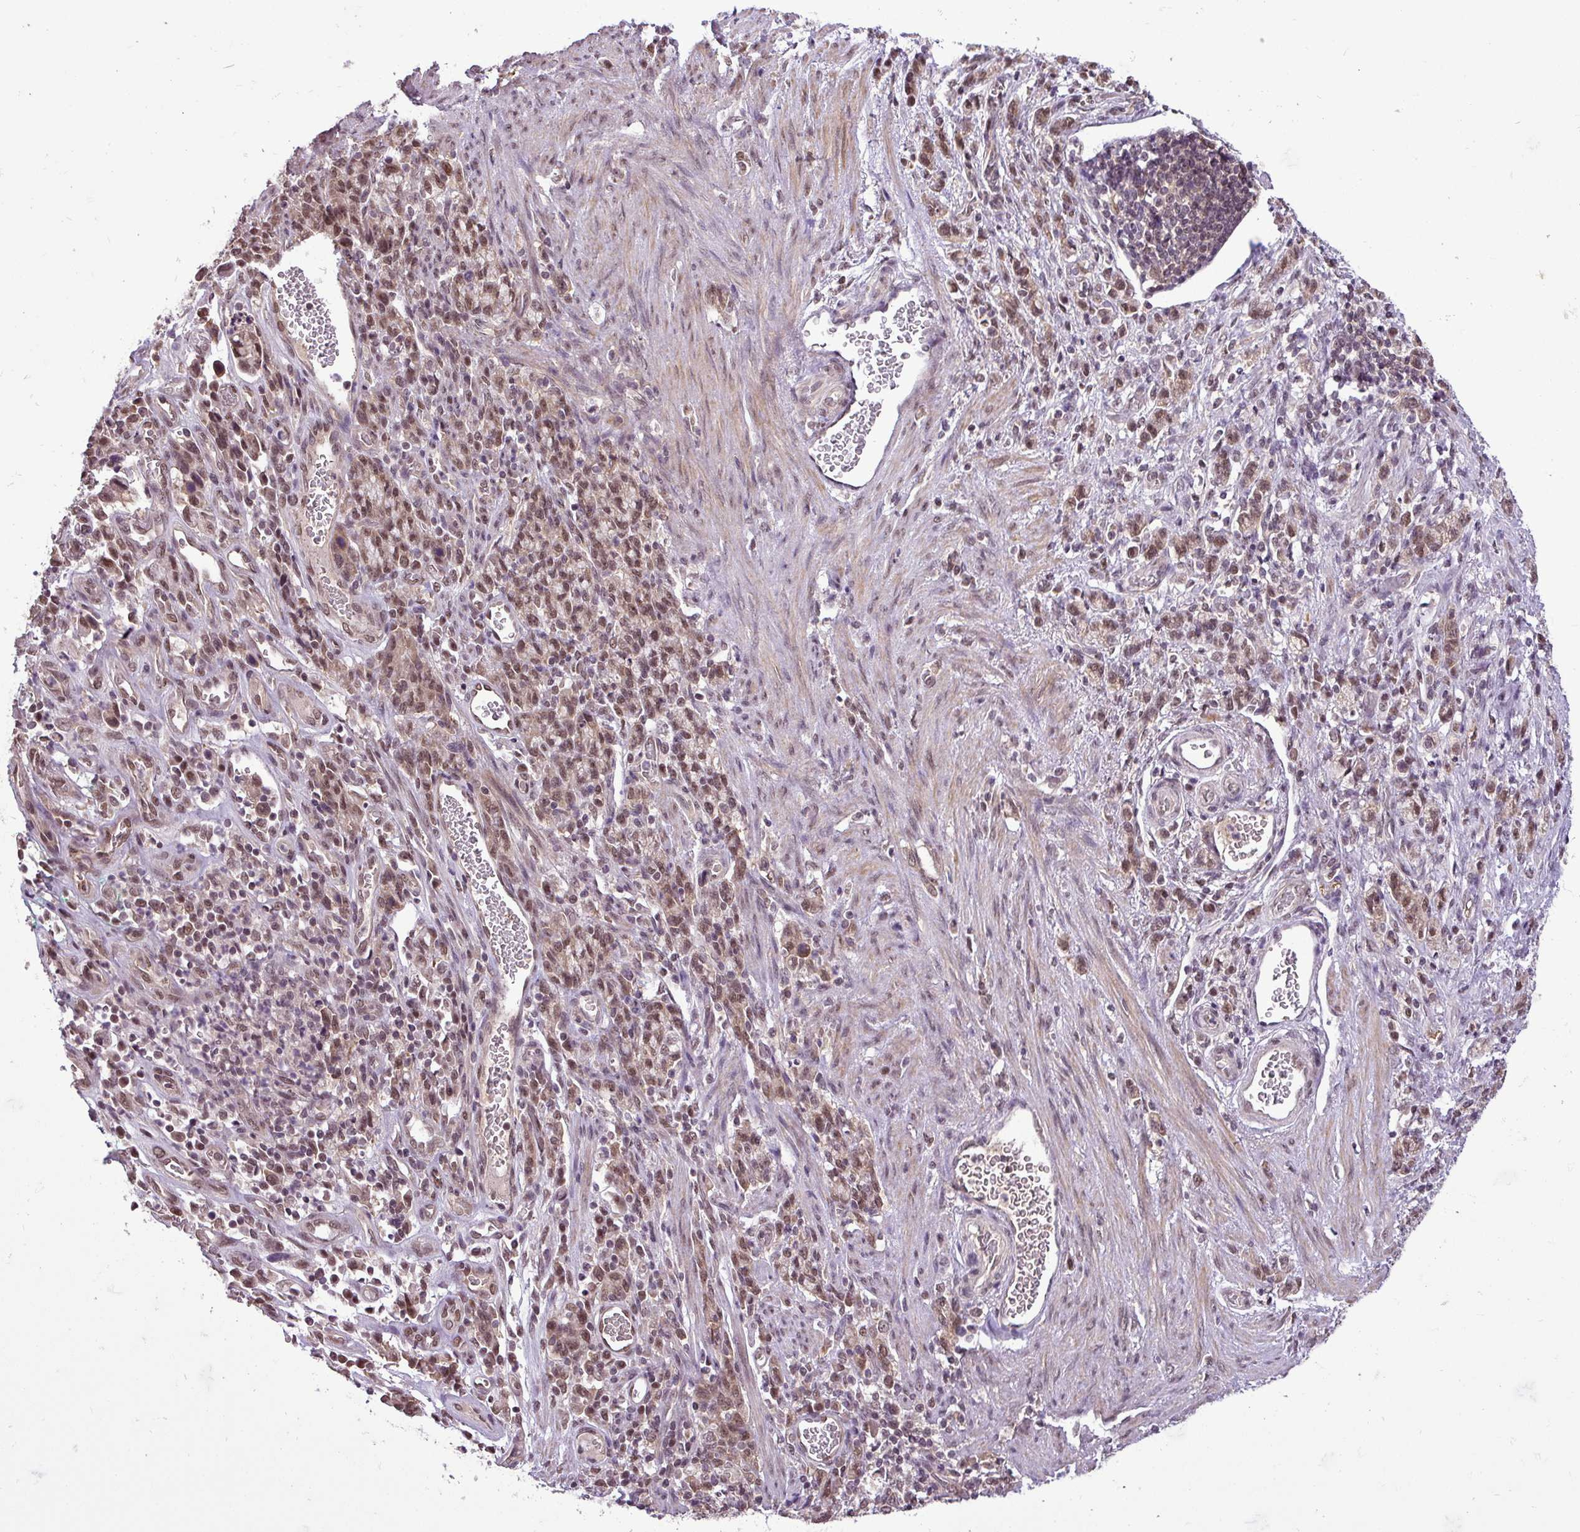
{"staining": {"intensity": "moderate", "quantity": ">75%", "location": "cytoplasmic/membranous,nuclear"}, "tissue": "stomach cancer", "cell_type": "Tumor cells", "image_type": "cancer", "snomed": [{"axis": "morphology", "description": "Adenocarcinoma, NOS"}, {"axis": "topography", "description": "Stomach"}], "caption": "Brown immunohistochemical staining in stomach adenocarcinoma displays moderate cytoplasmic/membranous and nuclear positivity in about >75% of tumor cells.", "gene": "MFHAS1", "patient": {"sex": "male", "age": 77}}